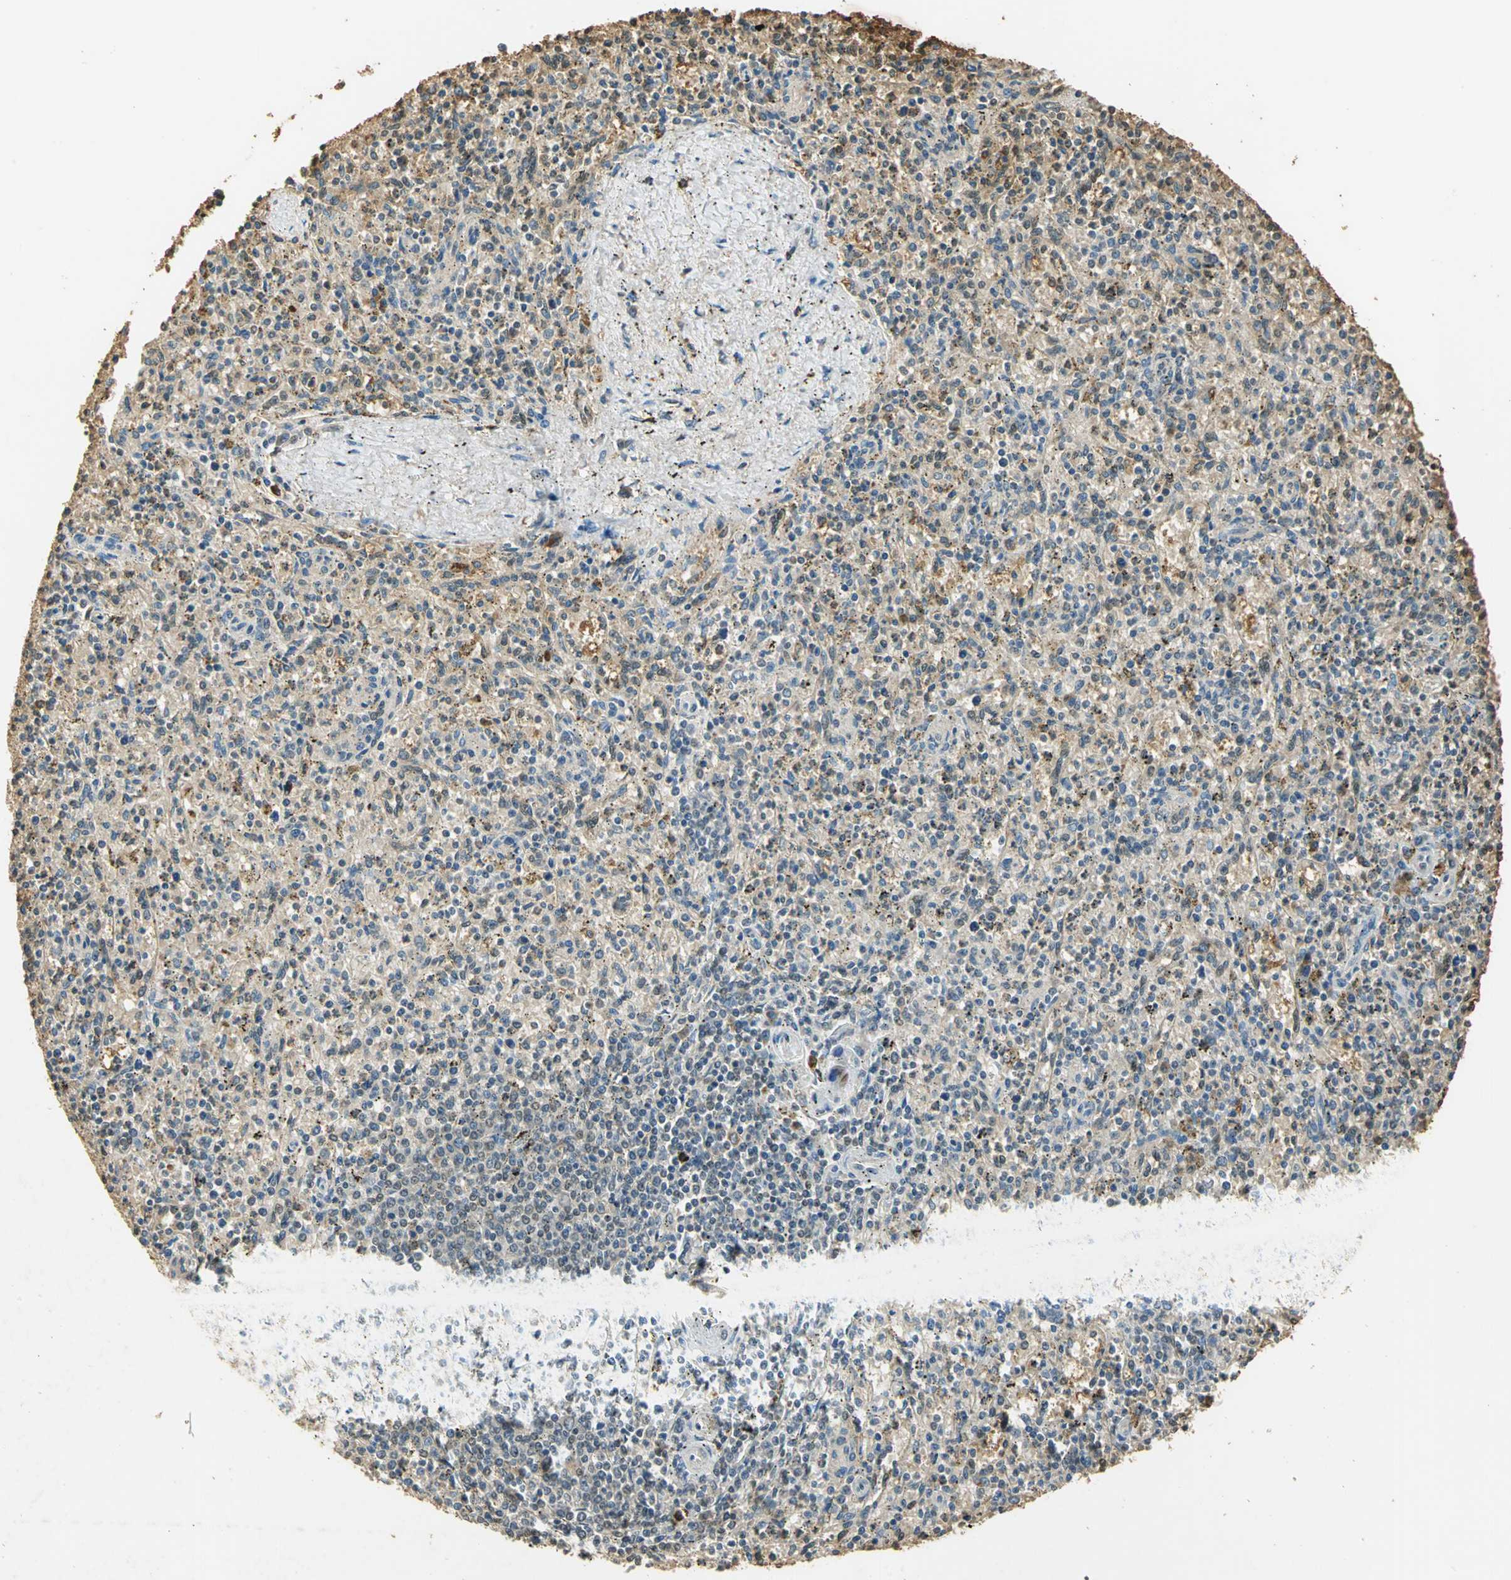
{"staining": {"intensity": "negative", "quantity": "none", "location": "none"}, "tissue": "spleen", "cell_type": "Cells in red pulp", "image_type": "normal", "snomed": [{"axis": "morphology", "description": "Normal tissue, NOS"}, {"axis": "topography", "description": "Spleen"}], "caption": "Spleen was stained to show a protein in brown. There is no significant expression in cells in red pulp. (Brightfield microscopy of DAB (3,3'-diaminobenzidine) immunohistochemistry (IHC) at high magnification).", "gene": "GAPDH", "patient": {"sex": "male", "age": 72}}